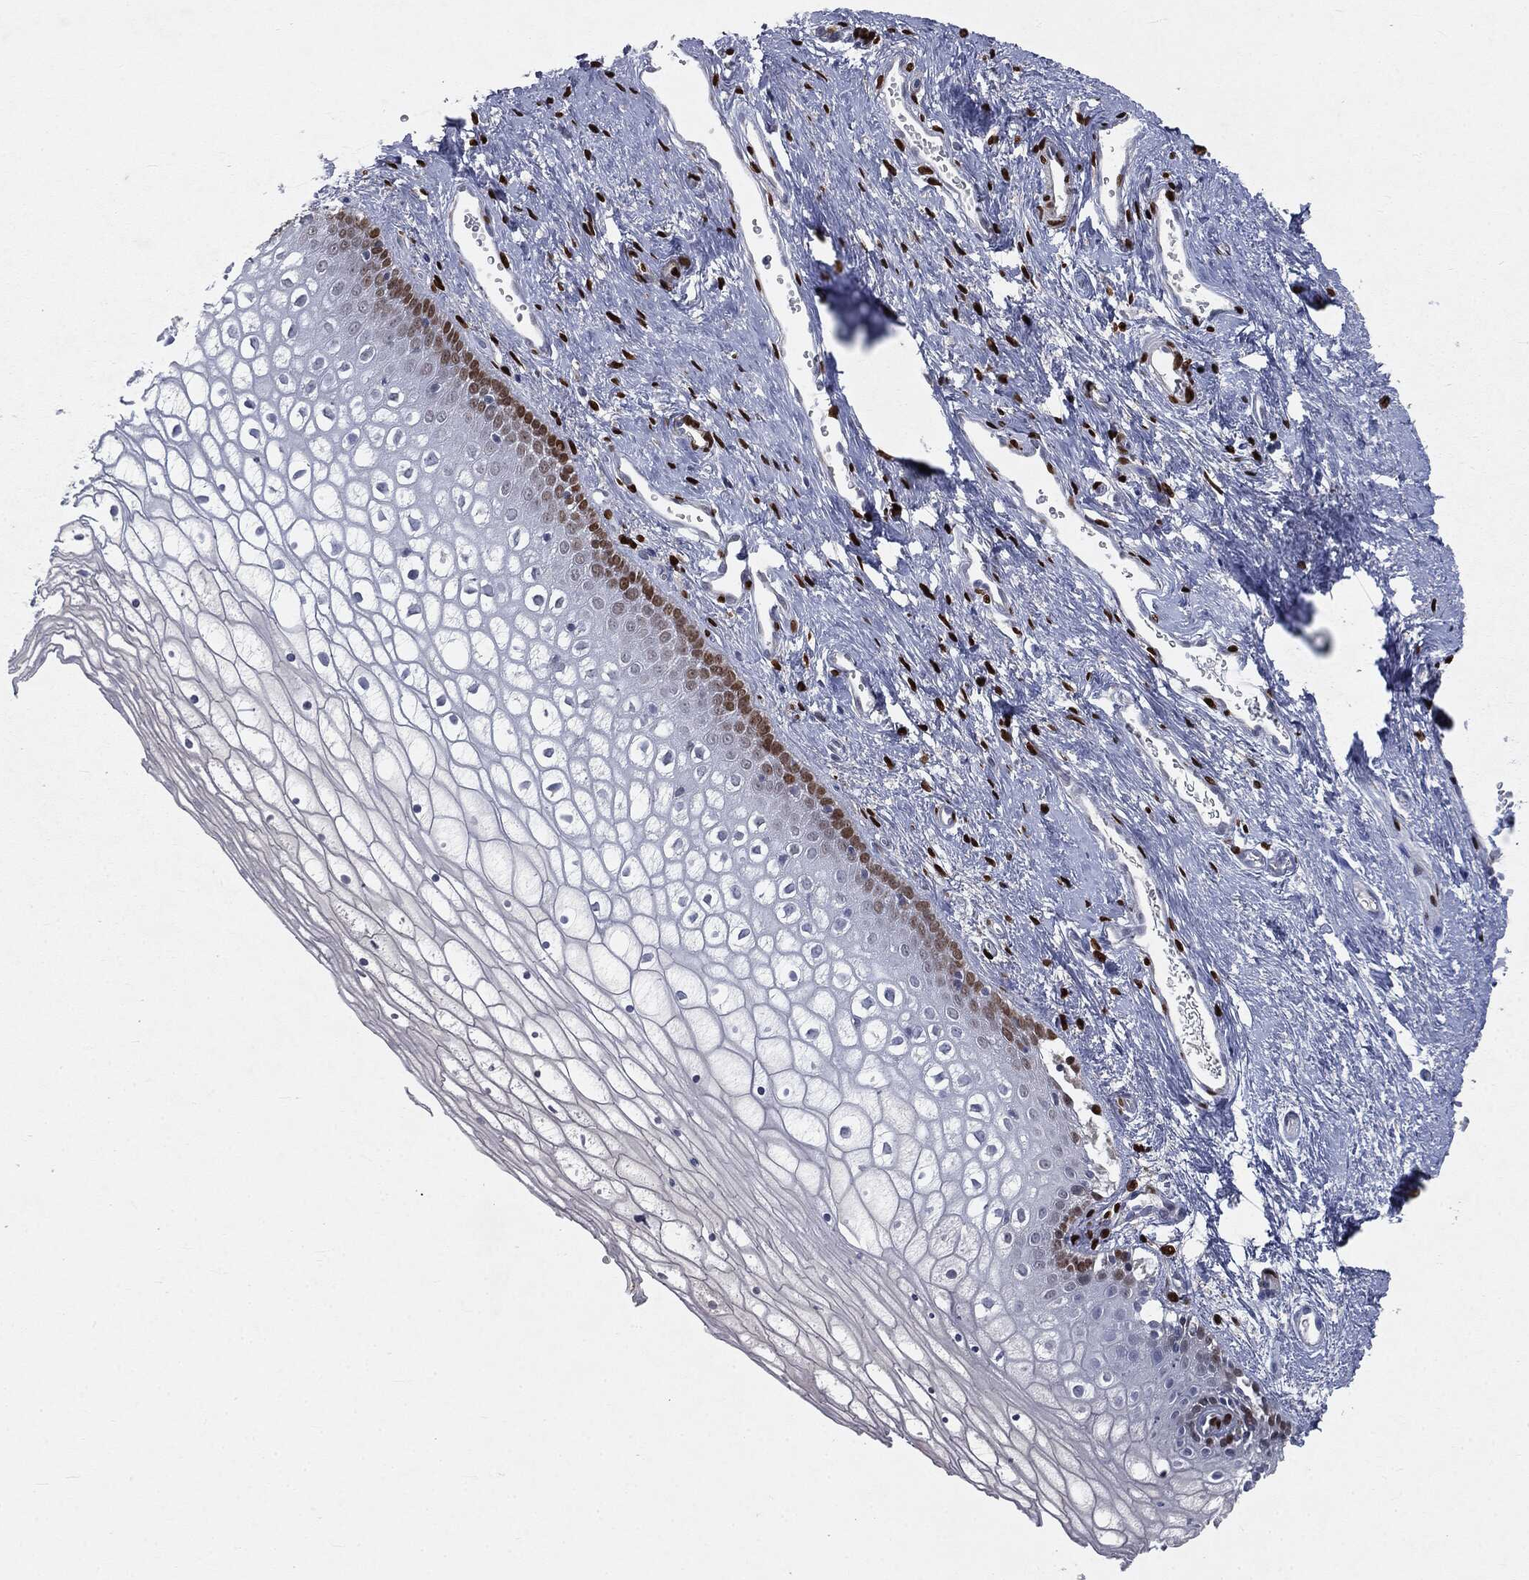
{"staining": {"intensity": "strong", "quantity": "<25%", "location": "nuclear"}, "tissue": "vagina", "cell_type": "Squamous epithelial cells", "image_type": "normal", "snomed": [{"axis": "morphology", "description": "Normal tissue, NOS"}, {"axis": "topography", "description": "Vagina"}], "caption": "Immunohistochemical staining of unremarkable human vagina displays <25% levels of strong nuclear protein staining in about <25% of squamous epithelial cells.", "gene": "CASD1", "patient": {"sex": "female", "age": 32}}